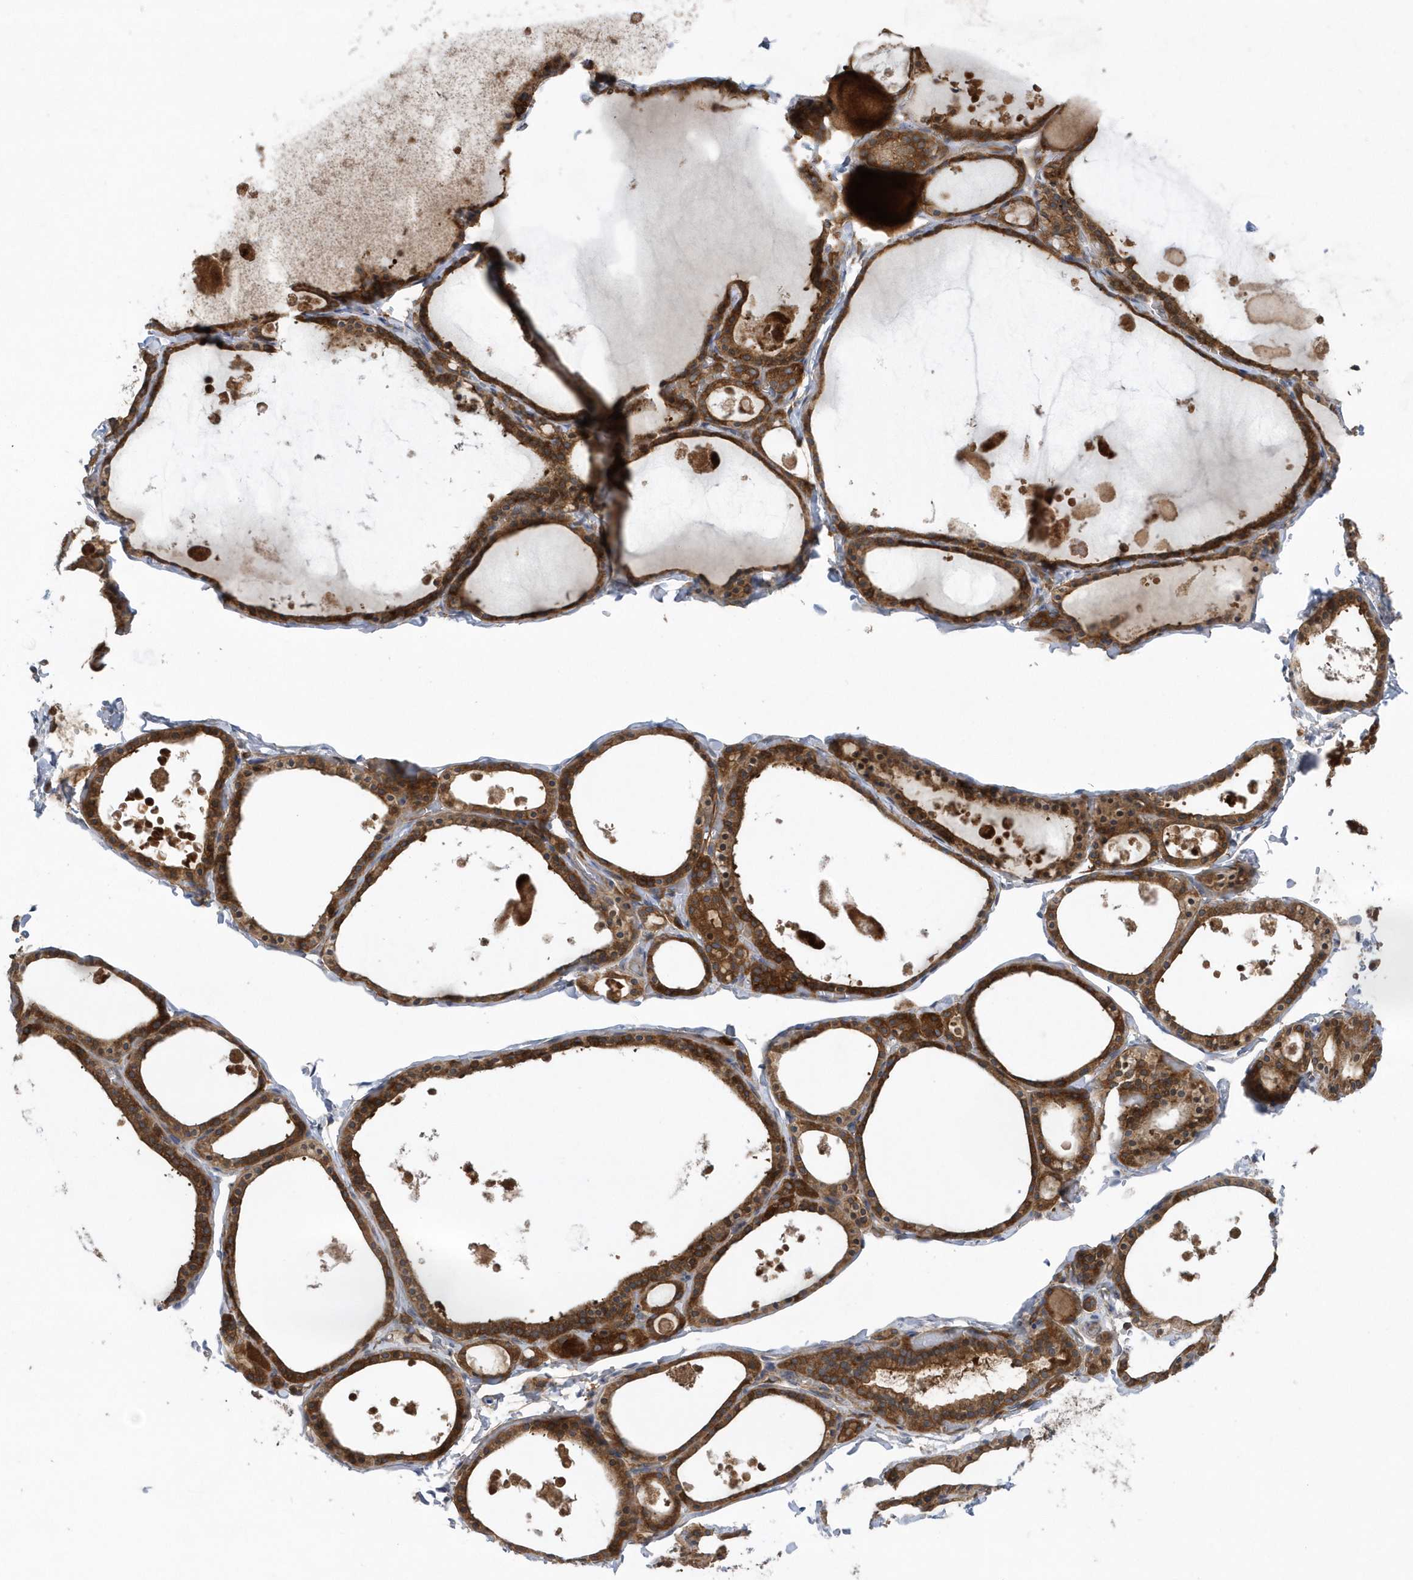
{"staining": {"intensity": "strong", "quantity": ">75%", "location": "cytoplasmic/membranous"}, "tissue": "thyroid gland", "cell_type": "Glandular cells", "image_type": "normal", "snomed": [{"axis": "morphology", "description": "Normal tissue, NOS"}, {"axis": "topography", "description": "Thyroid gland"}], "caption": "Immunohistochemistry (IHC) of unremarkable human thyroid gland reveals high levels of strong cytoplasmic/membranous positivity in approximately >75% of glandular cells.", "gene": "PAICS", "patient": {"sex": "male", "age": 56}}